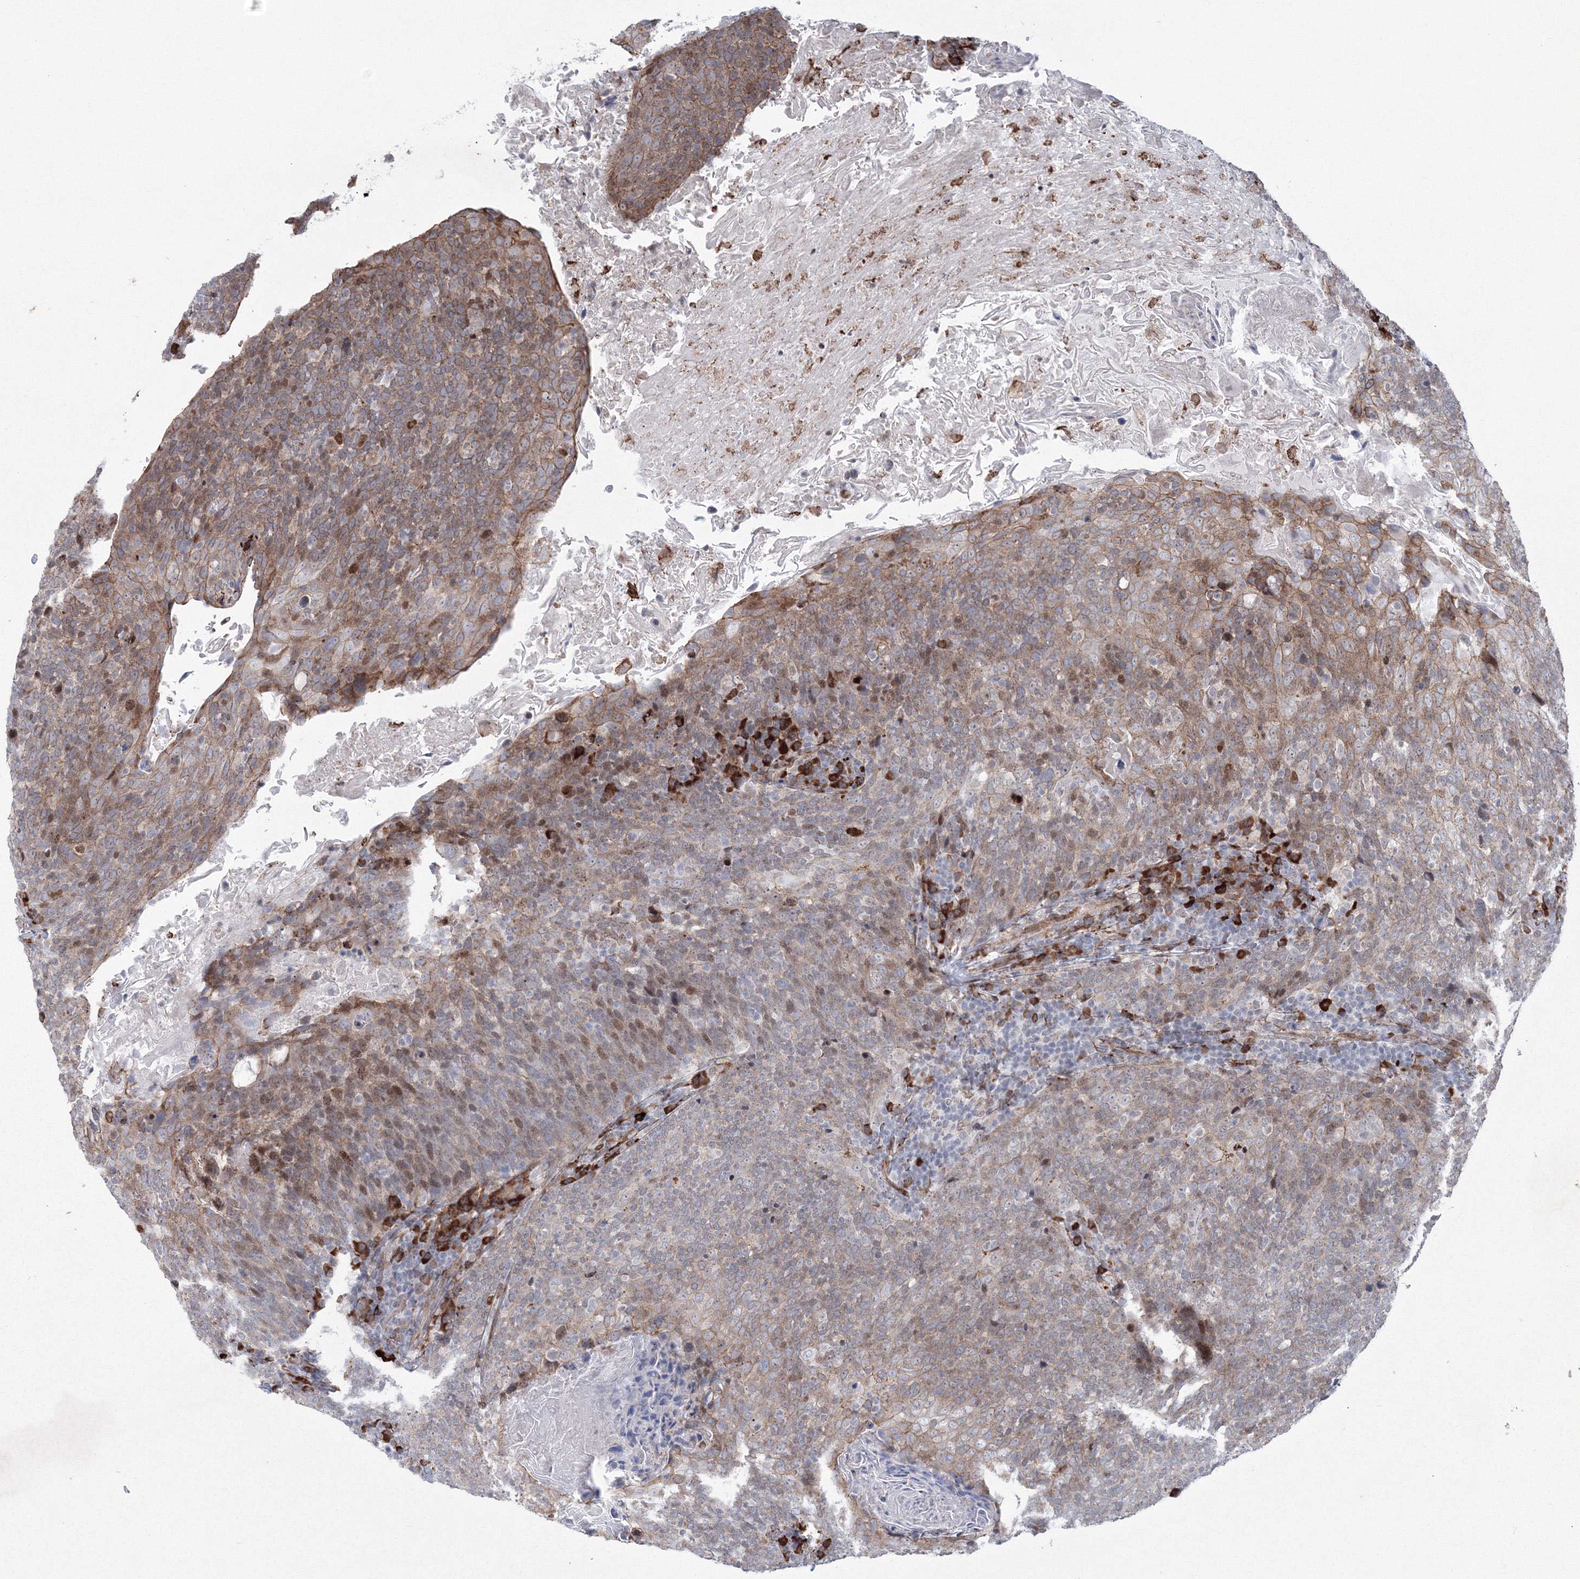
{"staining": {"intensity": "moderate", "quantity": ">75%", "location": "cytoplasmic/membranous,nuclear"}, "tissue": "head and neck cancer", "cell_type": "Tumor cells", "image_type": "cancer", "snomed": [{"axis": "morphology", "description": "Squamous cell carcinoma, NOS"}, {"axis": "morphology", "description": "Squamous cell carcinoma, metastatic, NOS"}, {"axis": "topography", "description": "Lymph node"}, {"axis": "topography", "description": "Head-Neck"}], "caption": "The histopathology image demonstrates immunohistochemical staining of squamous cell carcinoma (head and neck). There is moderate cytoplasmic/membranous and nuclear expression is present in about >75% of tumor cells. (Stains: DAB in brown, nuclei in blue, Microscopy: brightfield microscopy at high magnification).", "gene": "EFCAB12", "patient": {"sex": "male", "age": 62}}